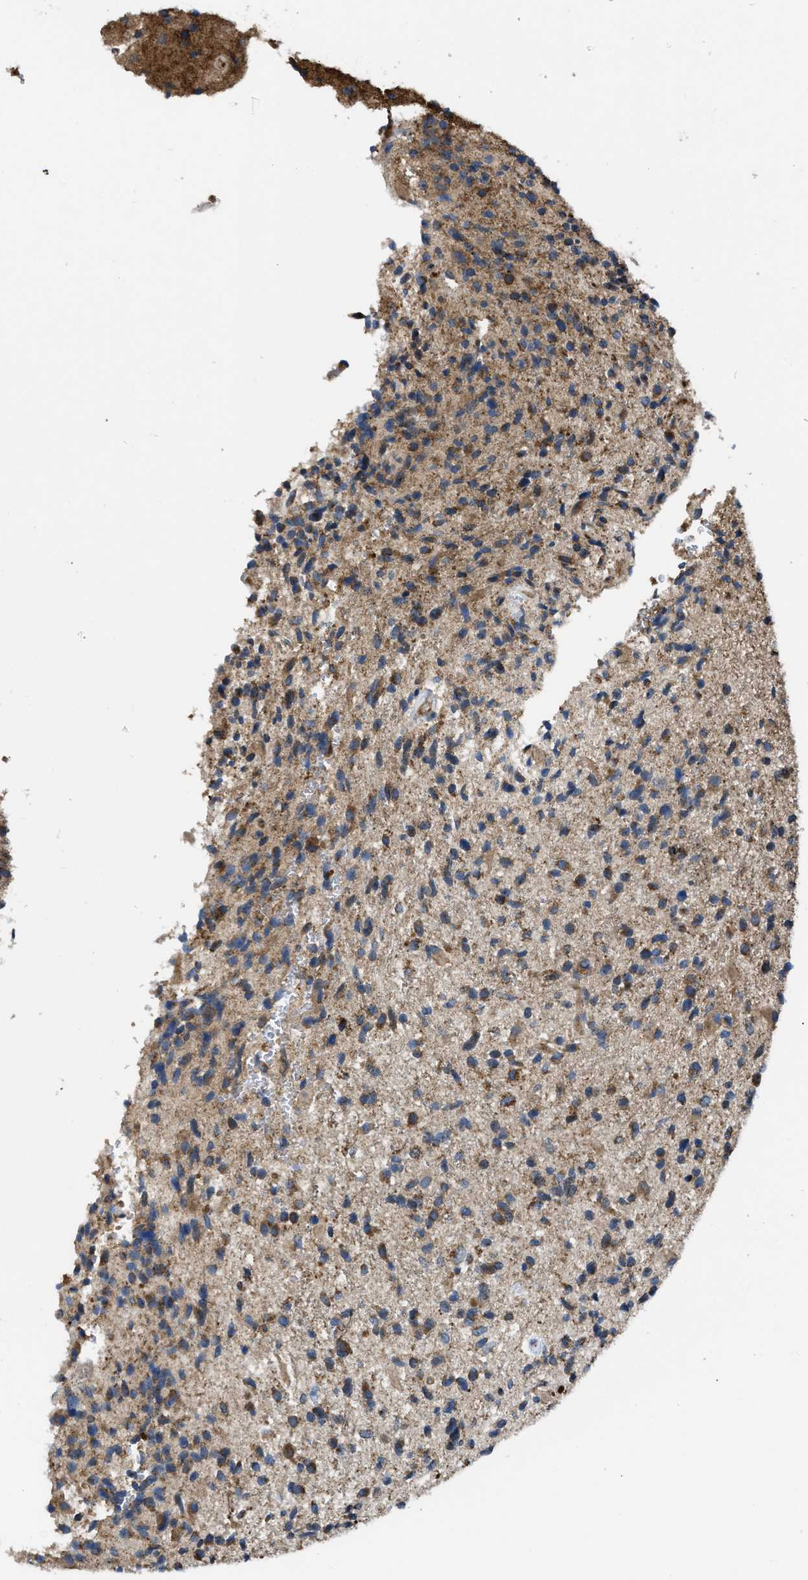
{"staining": {"intensity": "moderate", "quantity": ">75%", "location": "cytoplasmic/membranous"}, "tissue": "glioma", "cell_type": "Tumor cells", "image_type": "cancer", "snomed": [{"axis": "morphology", "description": "Glioma, malignant, High grade"}, {"axis": "topography", "description": "Brain"}], "caption": "A medium amount of moderate cytoplasmic/membranous staining is appreciated in approximately >75% of tumor cells in malignant glioma (high-grade) tissue. The staining is performed using DAB (3,3'-diaminobenzidine) brown chromogen to label protein expression. The nuclei are counter-stained blue using hematoxylin.", "gene": "OPTN", "patient": {"sex": "male", "age": 72}}